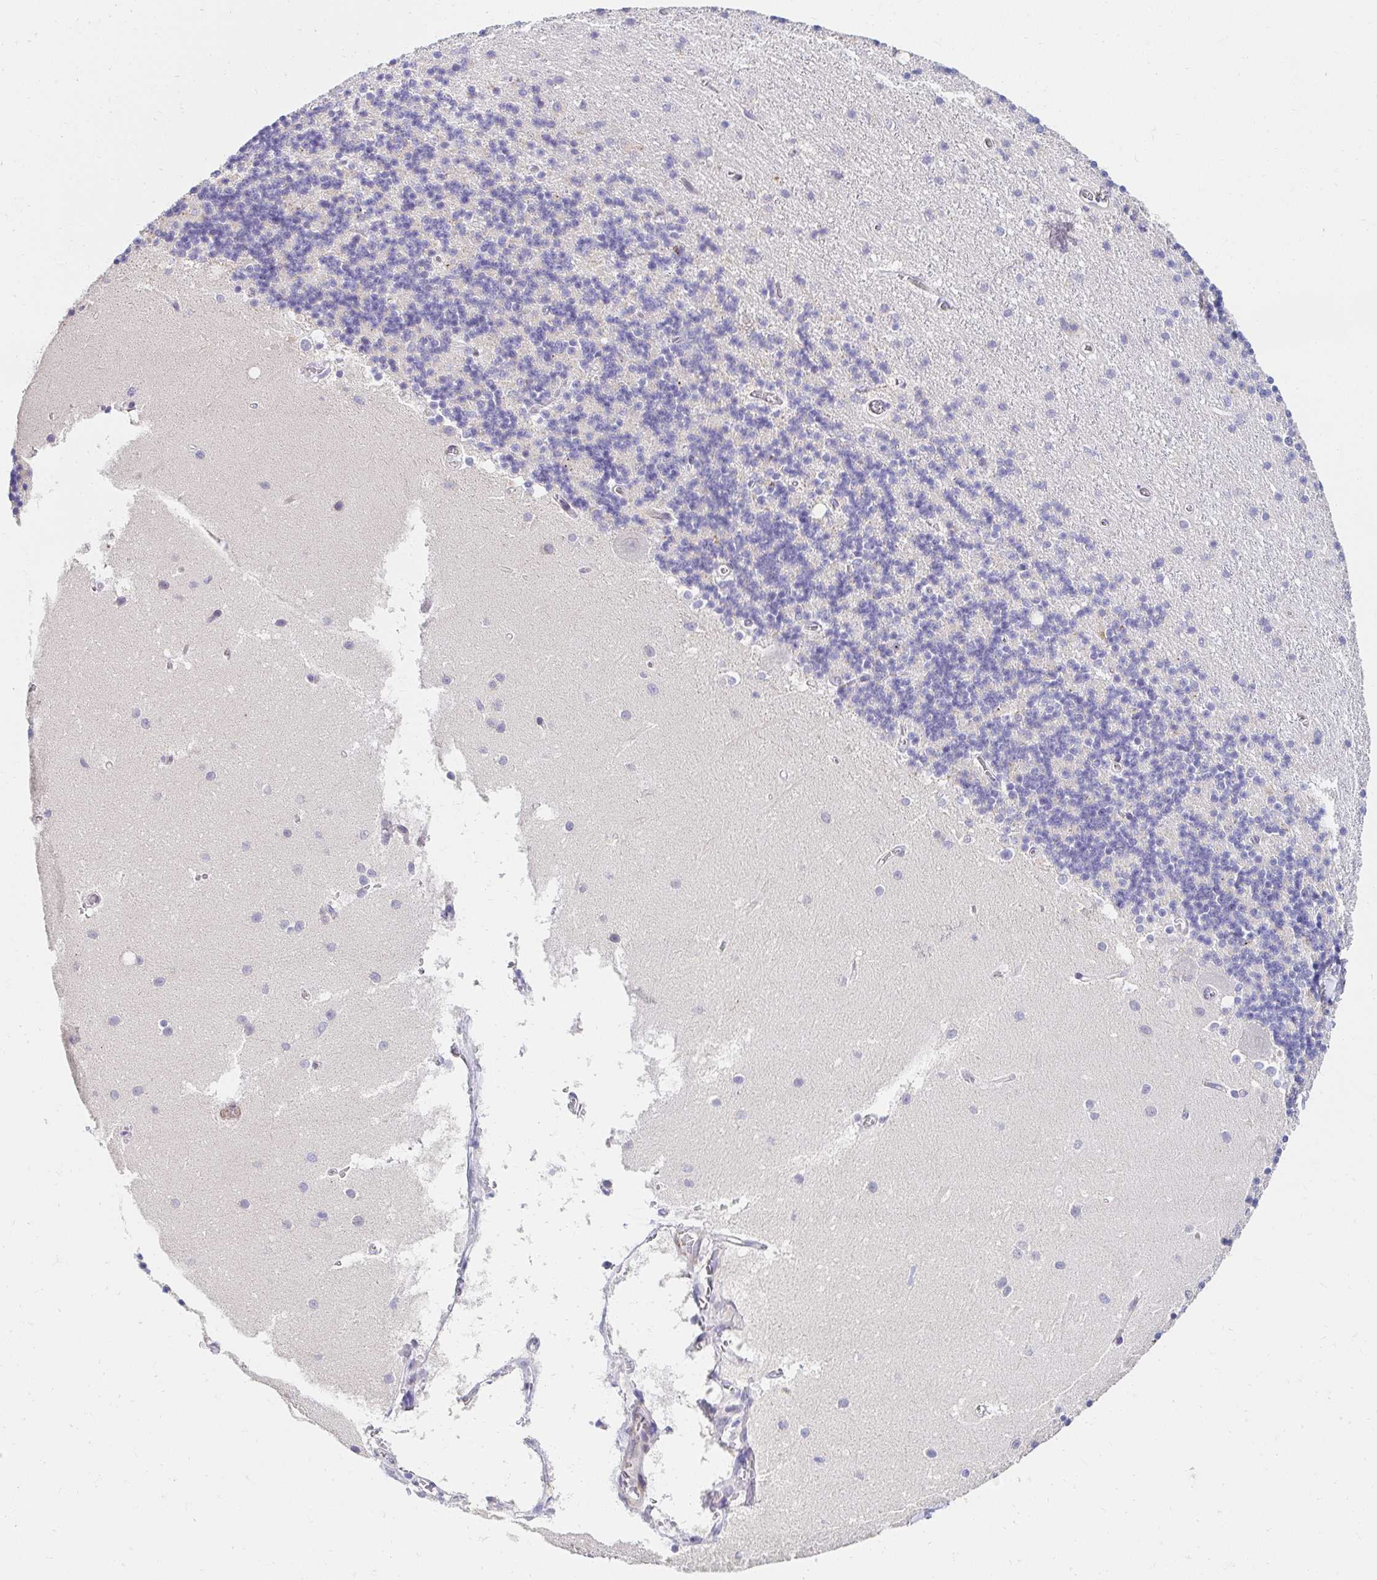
{"staining": {"intensity": "negative", "quantity": "none", "location": "none"}, "tissue": "cerebellum", "cell_type": "Cells in granular layer", "image_type": "normal", "snomed": [{"axis": "morphology", "description": "Normal tissue, NOS"}, {"axis": "topography", "description": "Cerebellum"}], "caption": "An immunohistochemistry image of normal cerebellum is shown. There is no staining in cells in granular layer of cerebellum.", "gene": "AKAP14", "patient": {"sex": "male", "age": 54}}